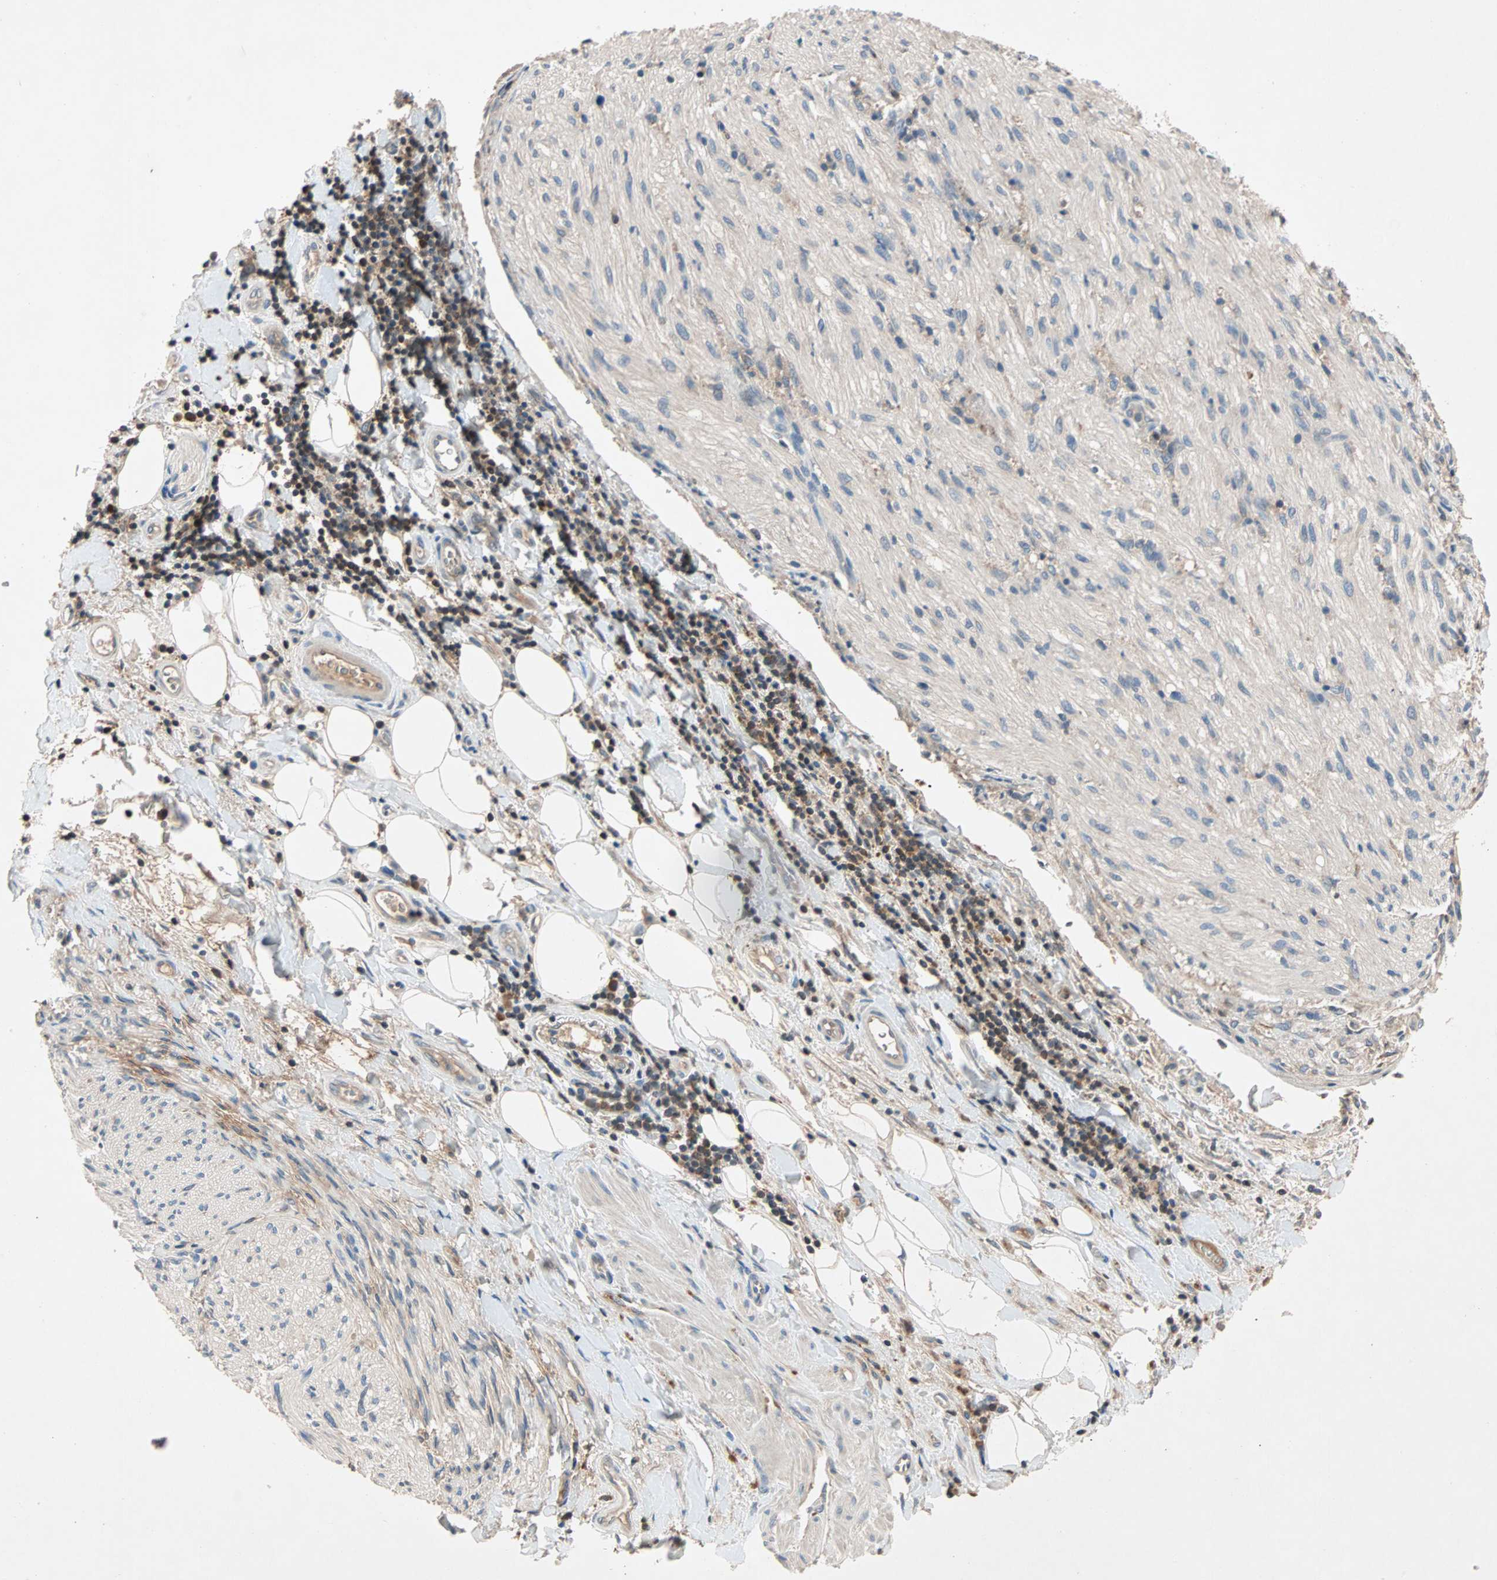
{"staining": {"intensity": "negative", "quantity": "none", "location": "none"}, "tissue": "liver cancer", "cell_type": "Tumor cells", "image_type": "cancer", "snomed": [{"axis": "morphology", "description": "Normal tissue, NOS"}, {"axis": "morphology", "description": "Cholangiocarcinoma"}, {"axis": "topography", "description": "Liver"}, {"axis": "topography", "description": "Peripheral nerve tissue"}], "caption": "Tumor cells show no significant staining in liver cancer.", "gene": "MAP4K1", "patient": {"sex": "male", "age": 50}}